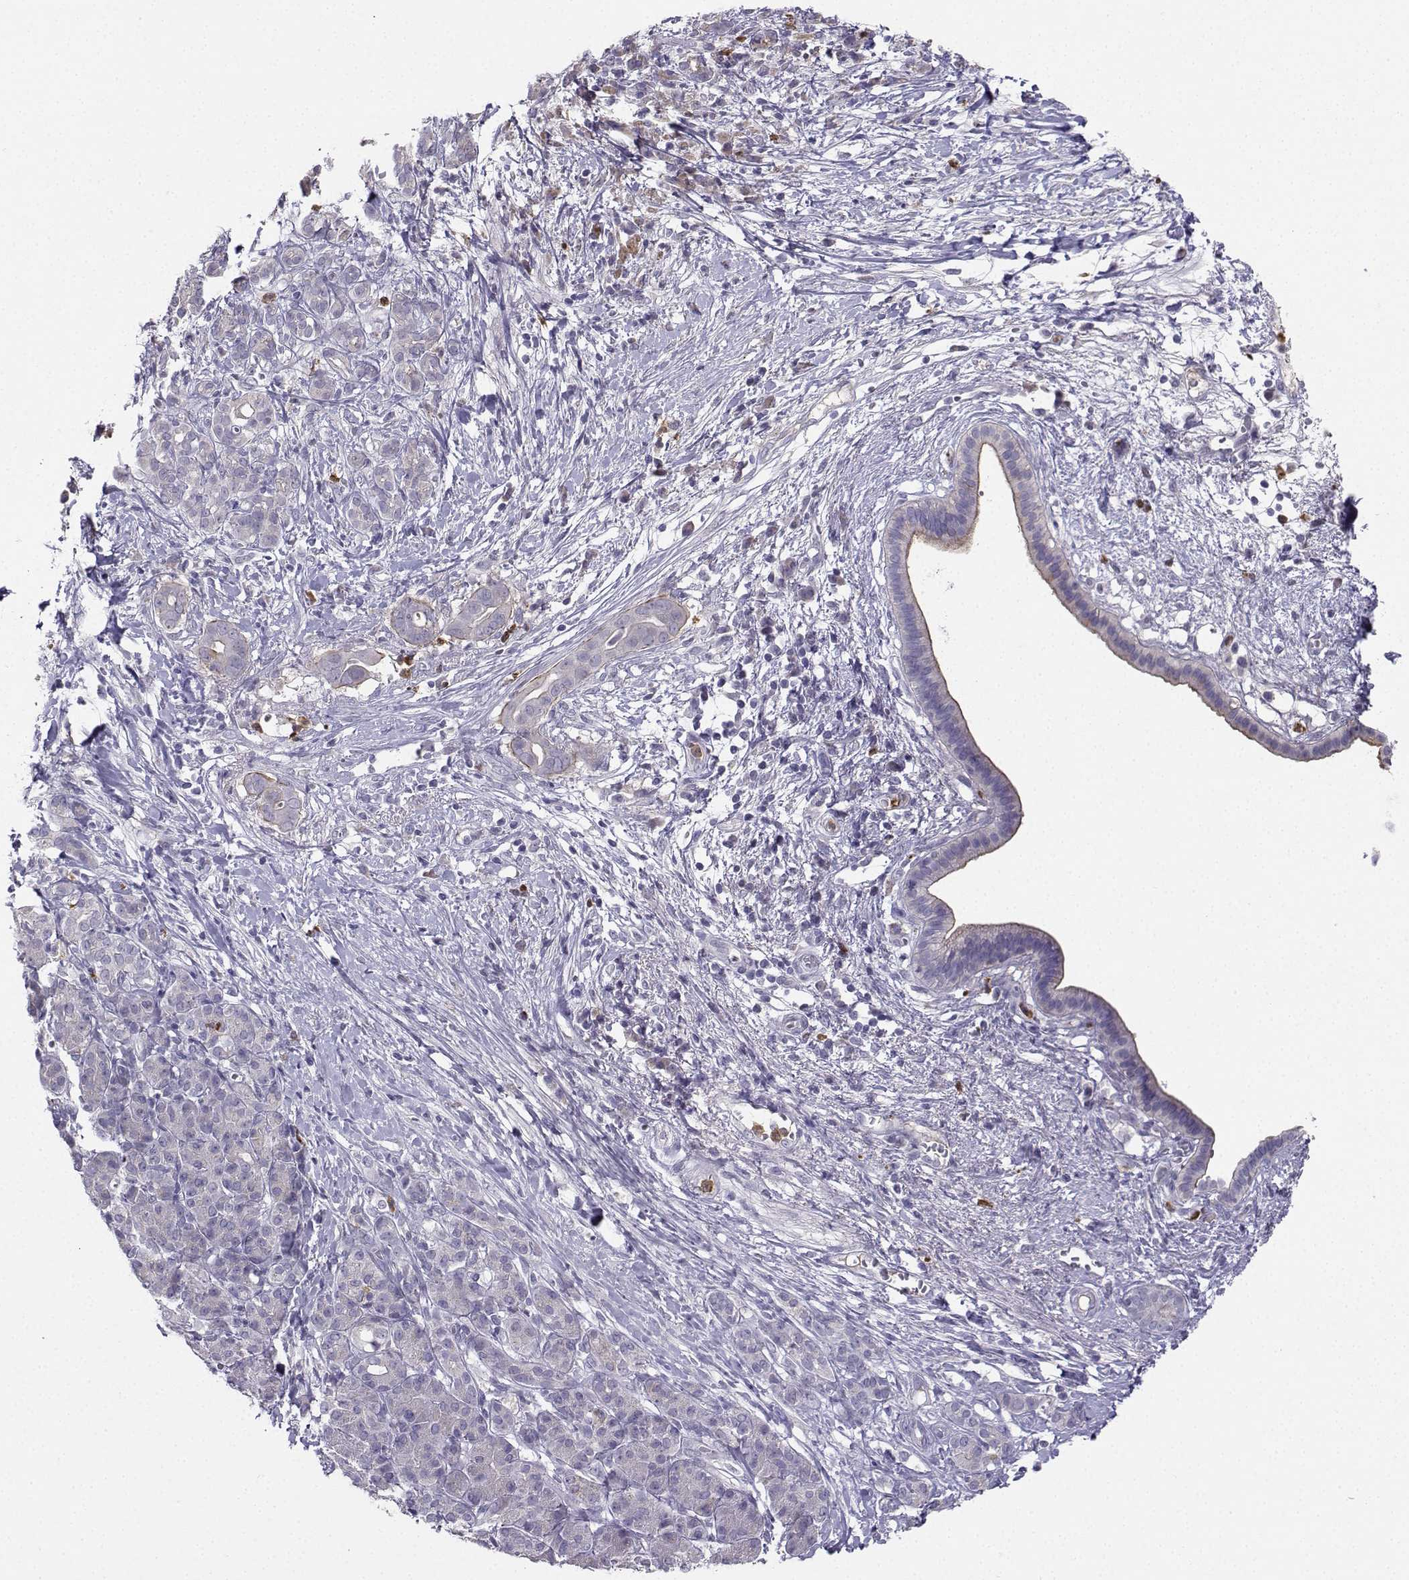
{"staining": {"intensity": "negative", "quantity": "none", "location": "none"}, "tissue": "pancreatic cancer", "cell_type": "Tumor cells", "image_type": "cancer", "snomed": [{"axis": "morphology", "description": "Adenocarcinoma, NOS"}, {"axis": "topography", "description": "Pancreas"}], "caption": "Adenocarcinoma (pancreatic) was stained to show a protein in brown. There is no significant staining in tumor cells. Nuclei are stained in blue.", "gene": "CALY", "patient": {"sex": "male", "age": 61}}